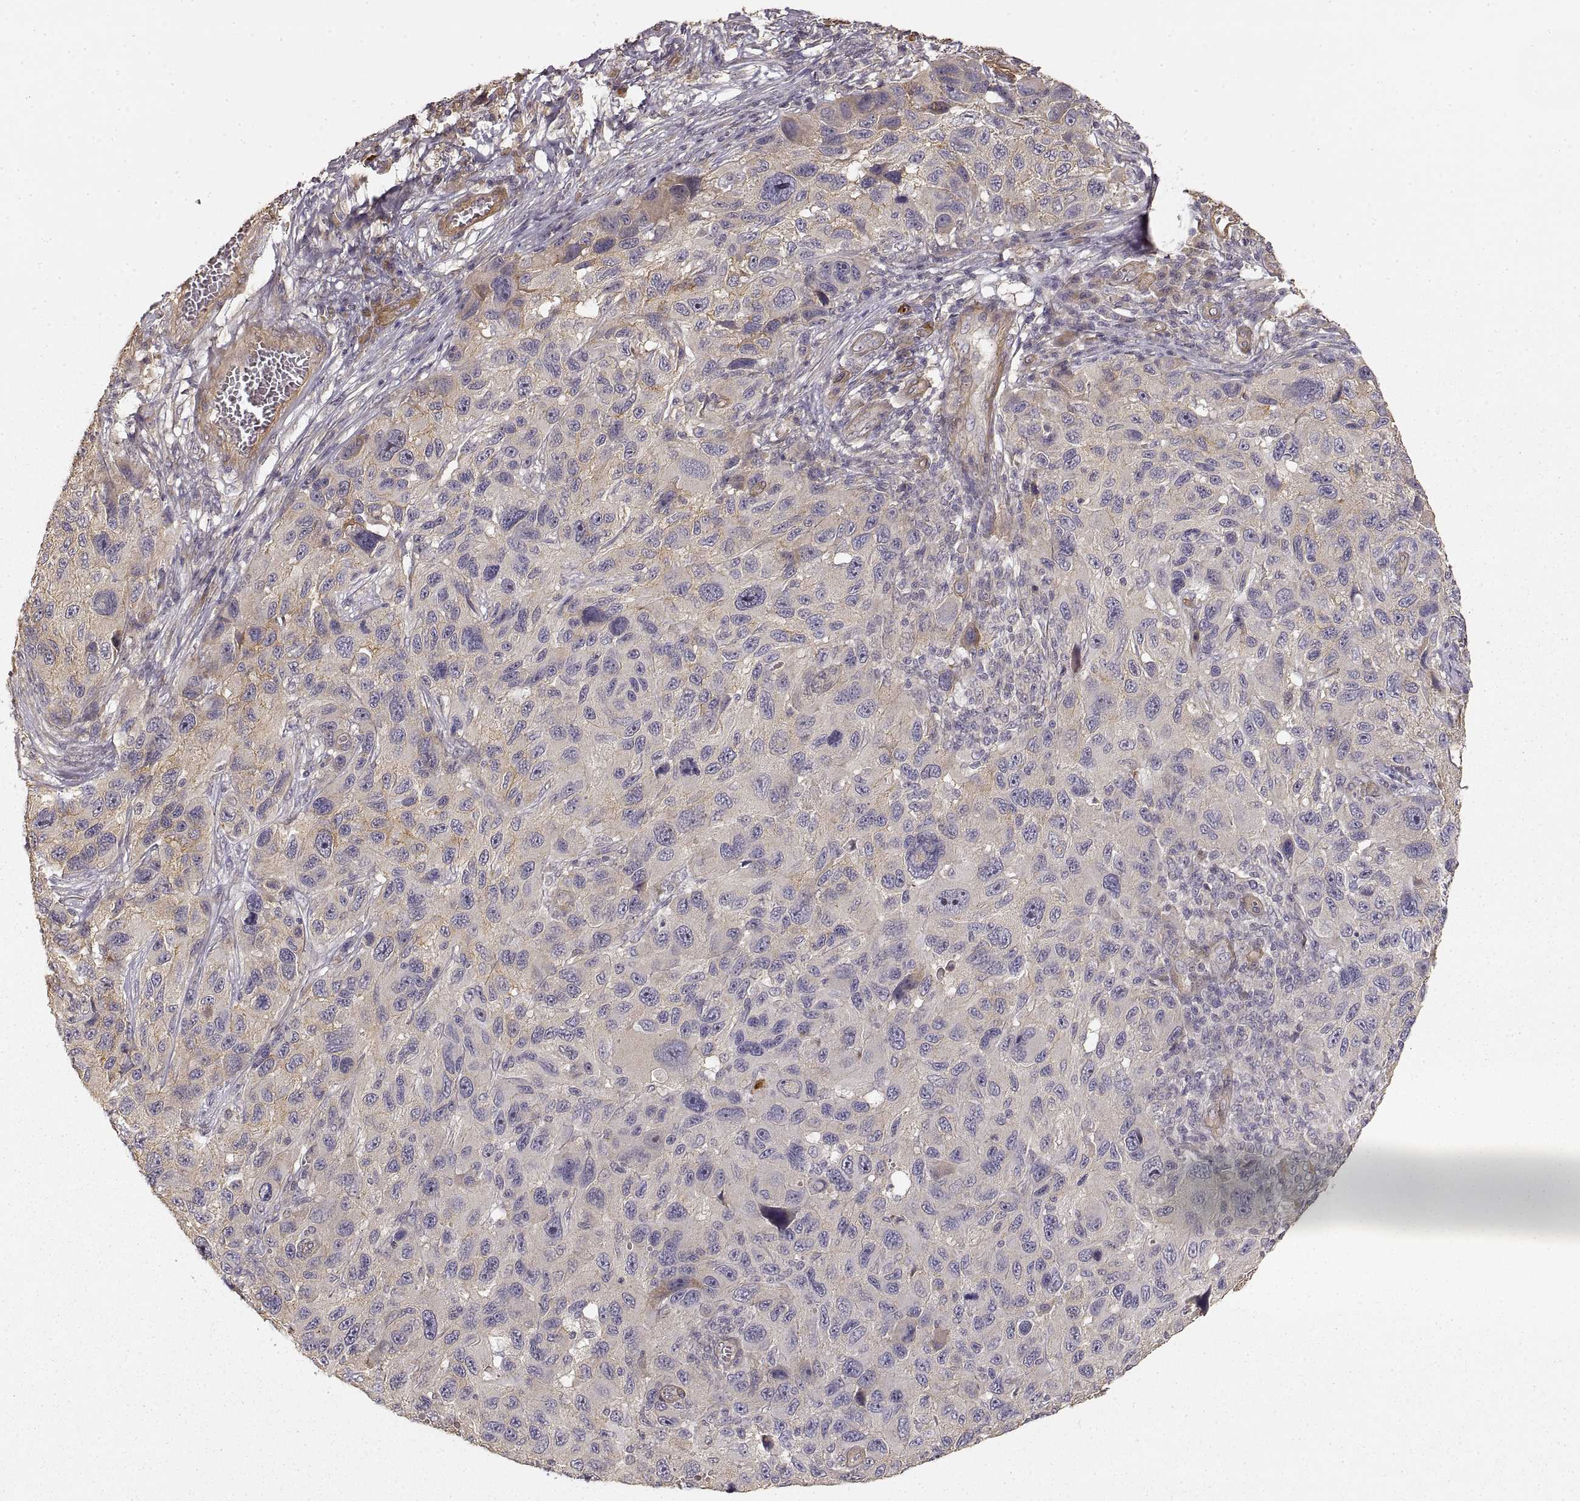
{"staining": {"intensity": "negative", "quantity": "none", "location": "none"}, "tissue": "melanoma", "cell_type": "Tumor cells", "image_type": "cancer", "snomed": [{"axis": "morphology", "description": "Malignant melanoma, NOS"}, {"axis": "topography", "description": "Skin"}], "caption": "This is an IHC histopathology image of melanoma. There is no staining in tumor cells.", "gene": "LAMA4", "patient": {"sex": "male", "age": 53}}